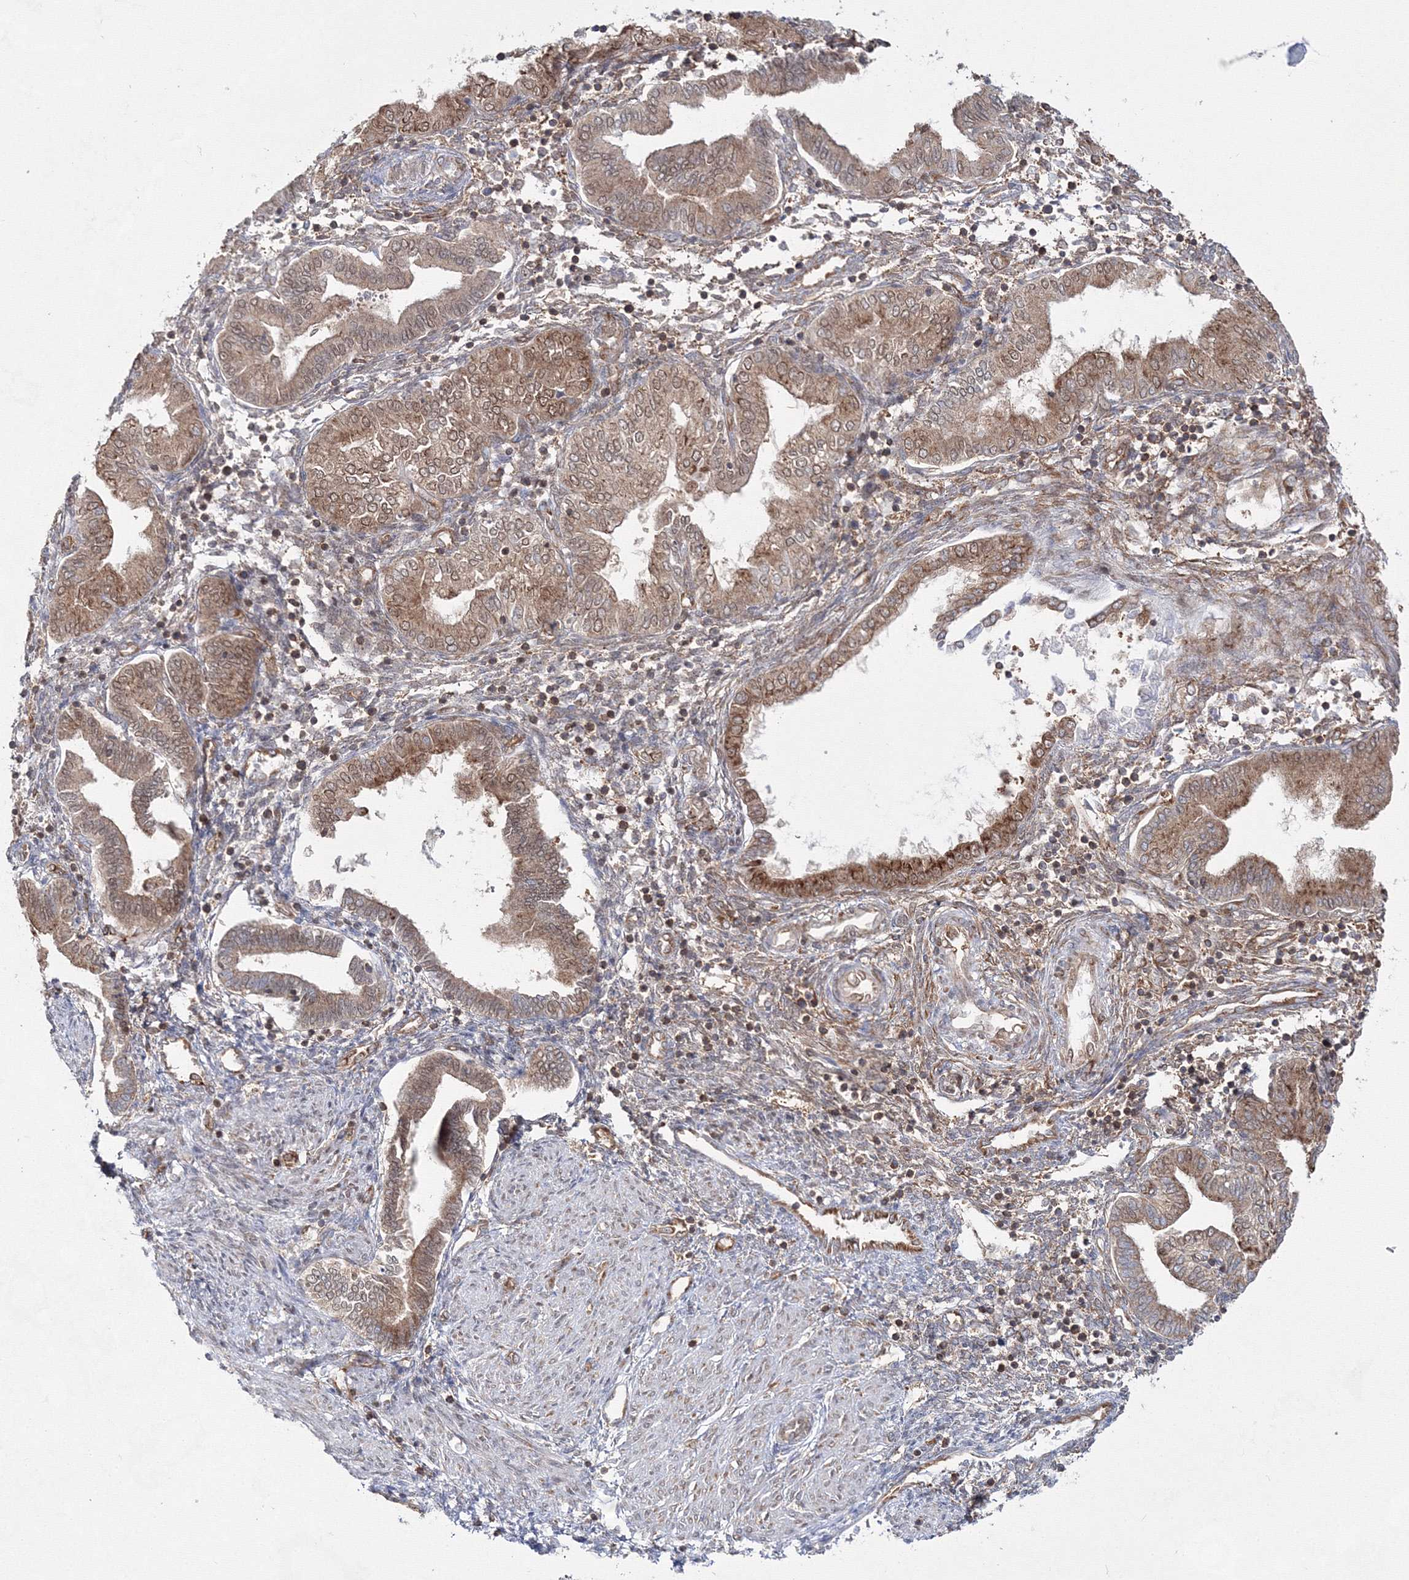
{"staining": {"intensity": "moderate", "quantity": "25%-75%", "location": "cytoplasmic/membranous"}, "tissue": "endometrium", "cell_type": "Cells in endometrial stroma", "image_type": "normal", "snomed": [{"axis": "morphology", "description": "Normal tissue, NOS"}, {"axis": "topography", "description": "Endometrium"}], "caption": "A brown stain highlights moderate cytoplasmic/membranous staining of a protein in cells in endometrial stroma of unremarkable endometrium.", "gene": "HARS1", "patient": {"sex": "female", "age": 53}}